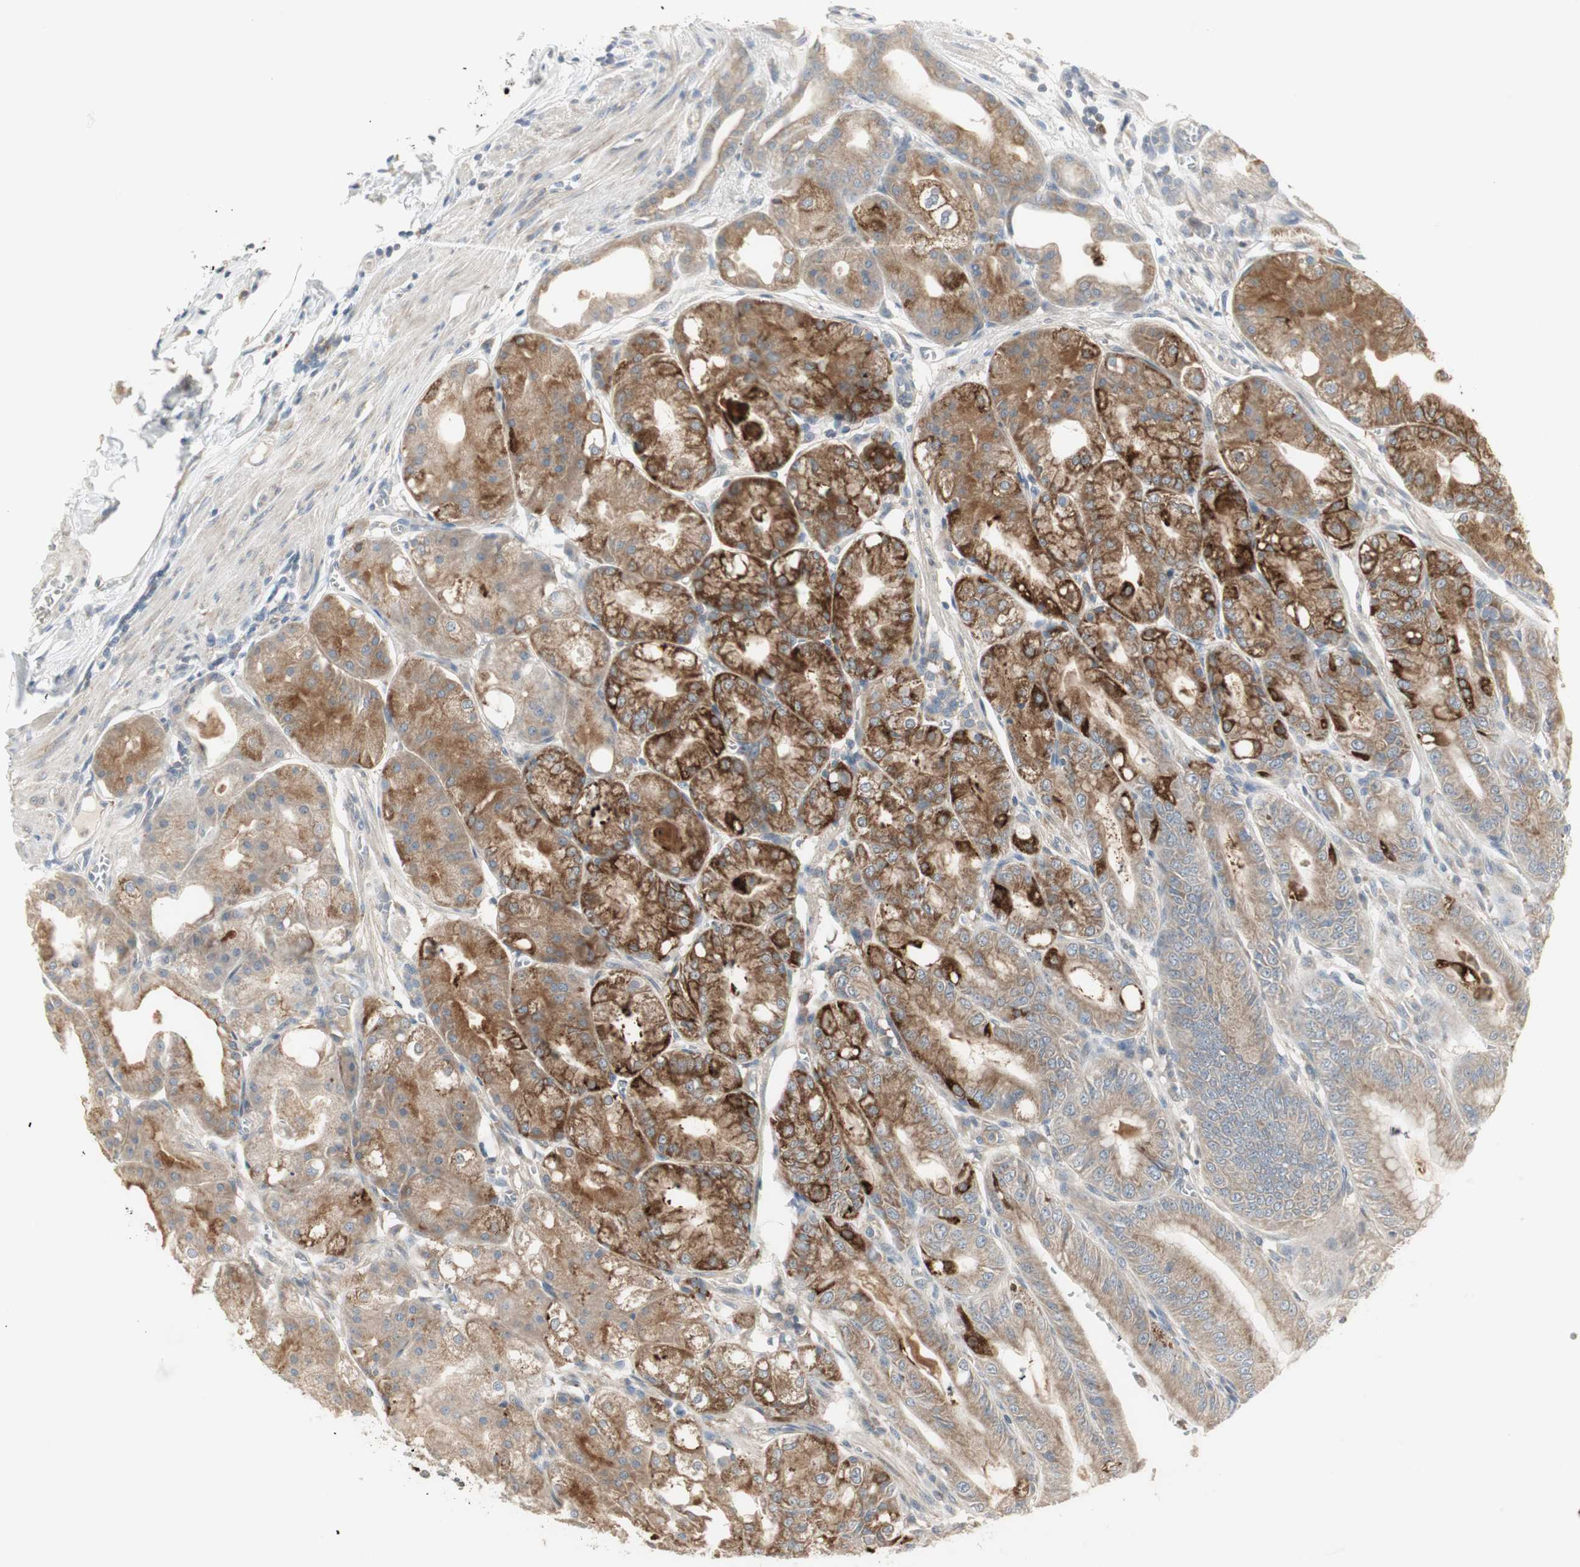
{"staining": {"intensity": "moderate", "quantity": ">75%", "location": "cytoplasmic/membranous"}, "tissue": "stomach", "cell_type": "Glandular cells", "image_type": "normal", "snomed": [{"axis": "morphology", "description": "Normal tissue, NOS"}, {"axis": "topography", "description": "Stomach, lower"}], "caption": "A photomicrograph showing moderate cytoplasmic/membranous positivity in approximately >75% of glandular cells in unremarkable stomach, as visualized by brown immunohistochemical staining.", "gene": "ZFP36", "patient": {"sex": "male", "age": 71}}